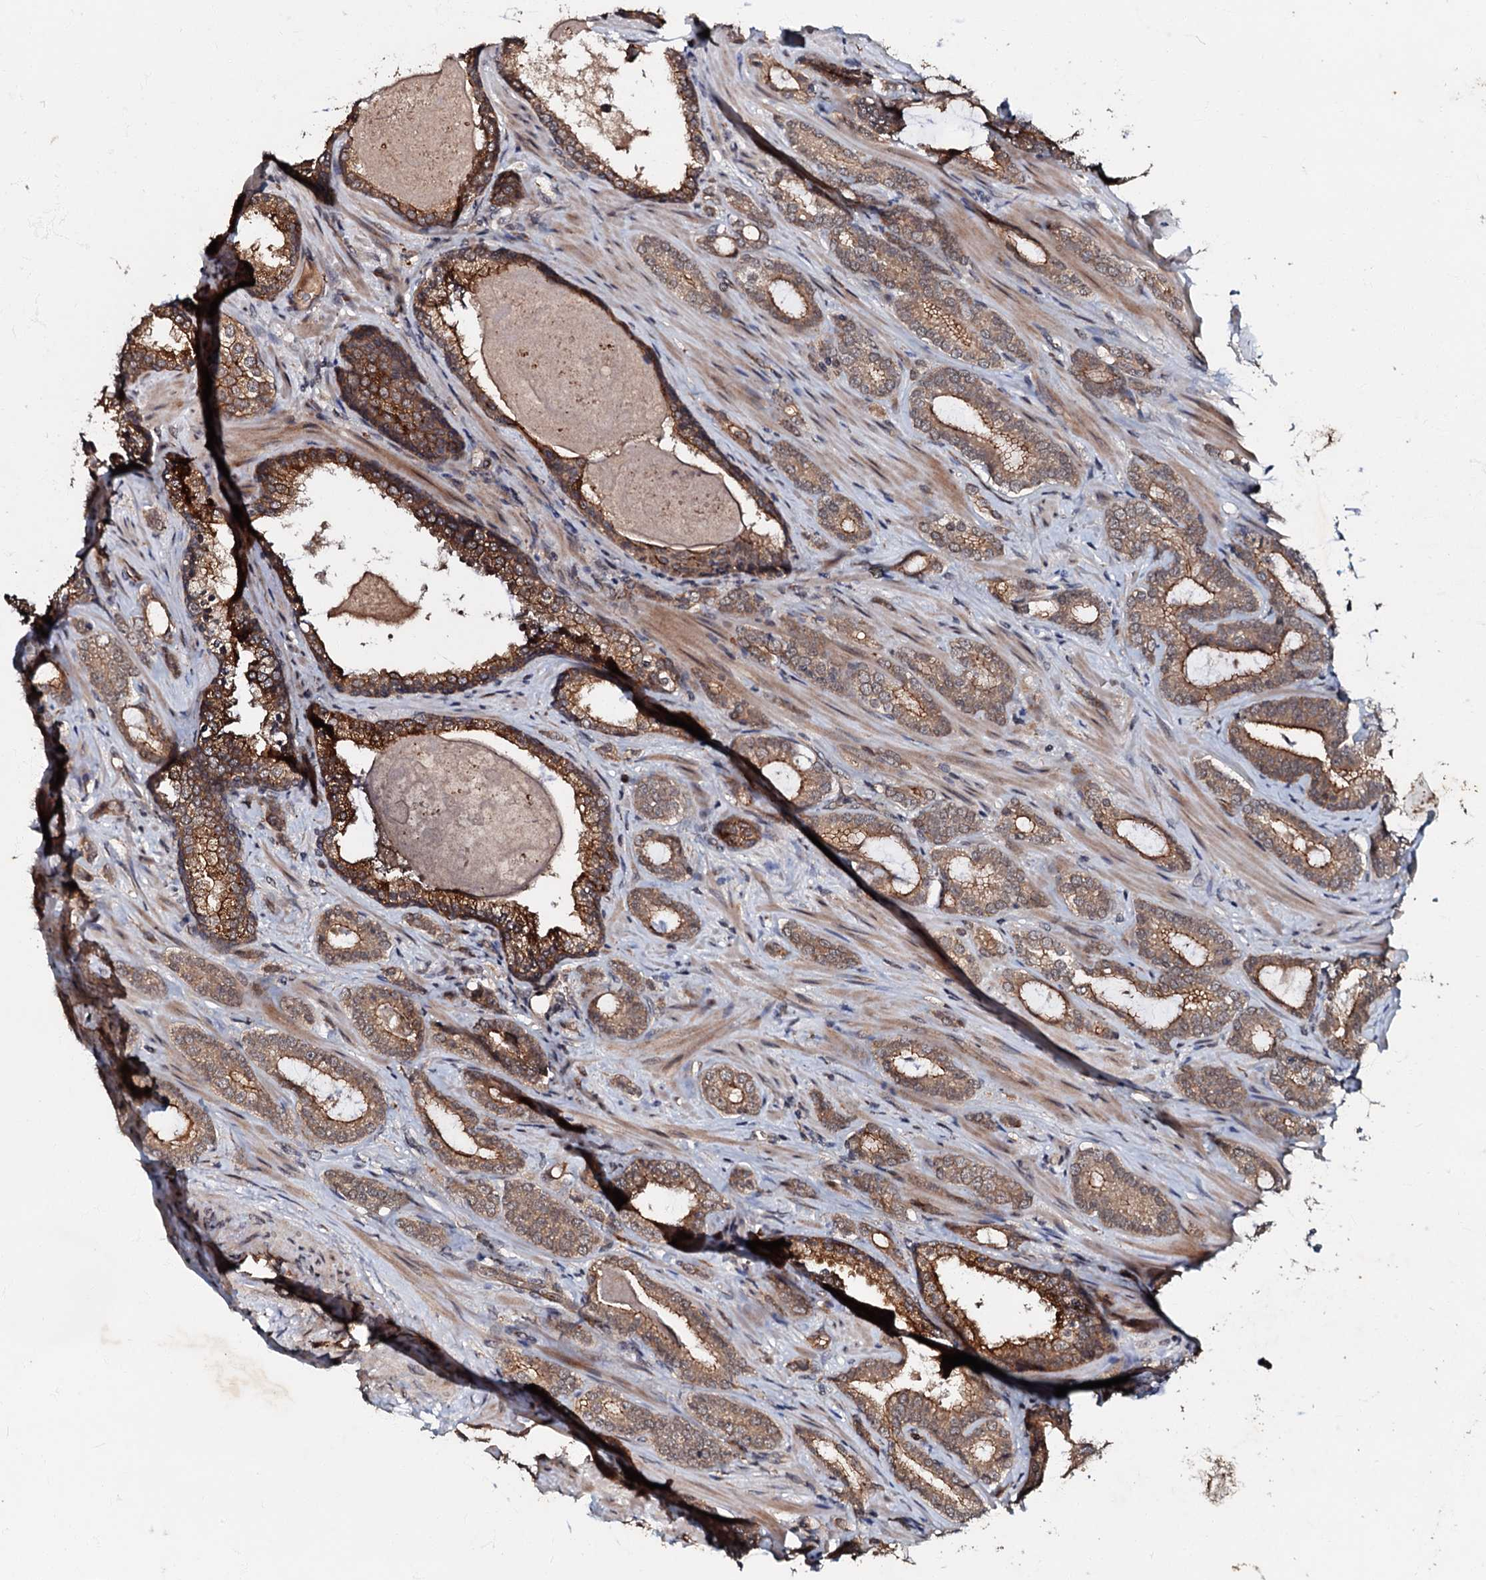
{"staining": {"intensity": "moderate", "quantity": ">75%", "location": "cytoplasmic/membranous"}, "tissue": "prostate cancer", "cell_type": "Tumor cells", "image_type": "cancer", "snomed": [{"axis": "morphology", "description": "Adenocarcinoma, High grade"}, {"axis": "topography", "description": "Prostate"}], "caption": "Prostate cancer (adenocarcinoma (high-grade)) stained with a brown dye shows moderate cytoplasmic/membranous positive staining in approximately >75% of tumor cells.", "gene": "MANSC4", "patient": {"sex": "male", "age": 63}}